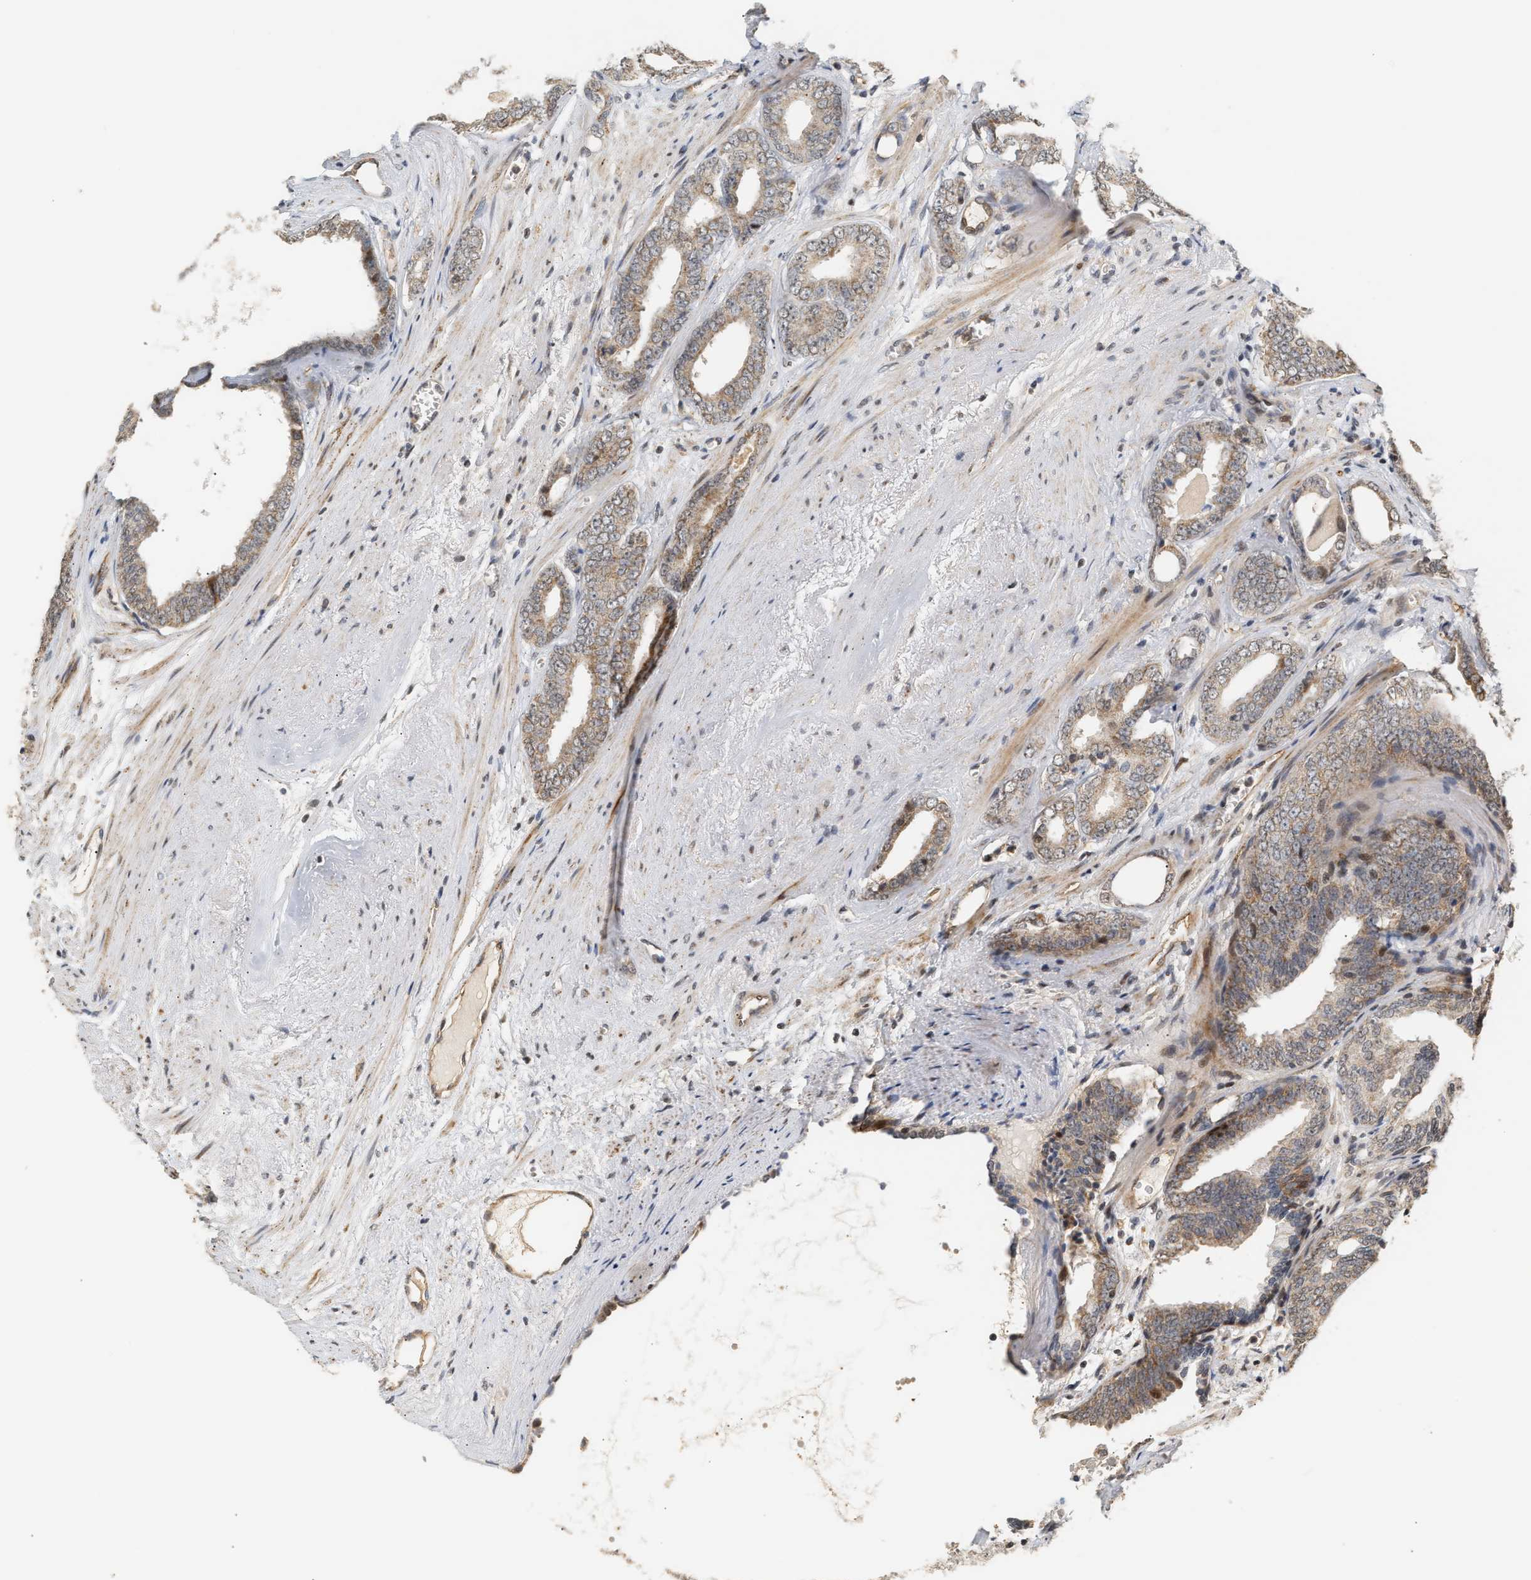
{"staining": {"intensity": "weak", "quantity": "25%-75%", "location": "cytoplasmic/membranous"}, "tissue": "prostate cancer", "cell_type": "Tumor cells", "image_type": "cancer", "snomed": [{"axis": "morphology", "description": "Adenocarcinoma, Medium grade"}, {"axis": "topography", "description": "Prostate"}], "caption": "Immunohistochemistry (IHC) (DAB) staining of prostate cancer reveals weak cytoplasmic/membranous protein expression in approximately 25%-75% of tumor cells.", "gene": "PLXND1", "patient": {"sex": "male", "age": 79}}